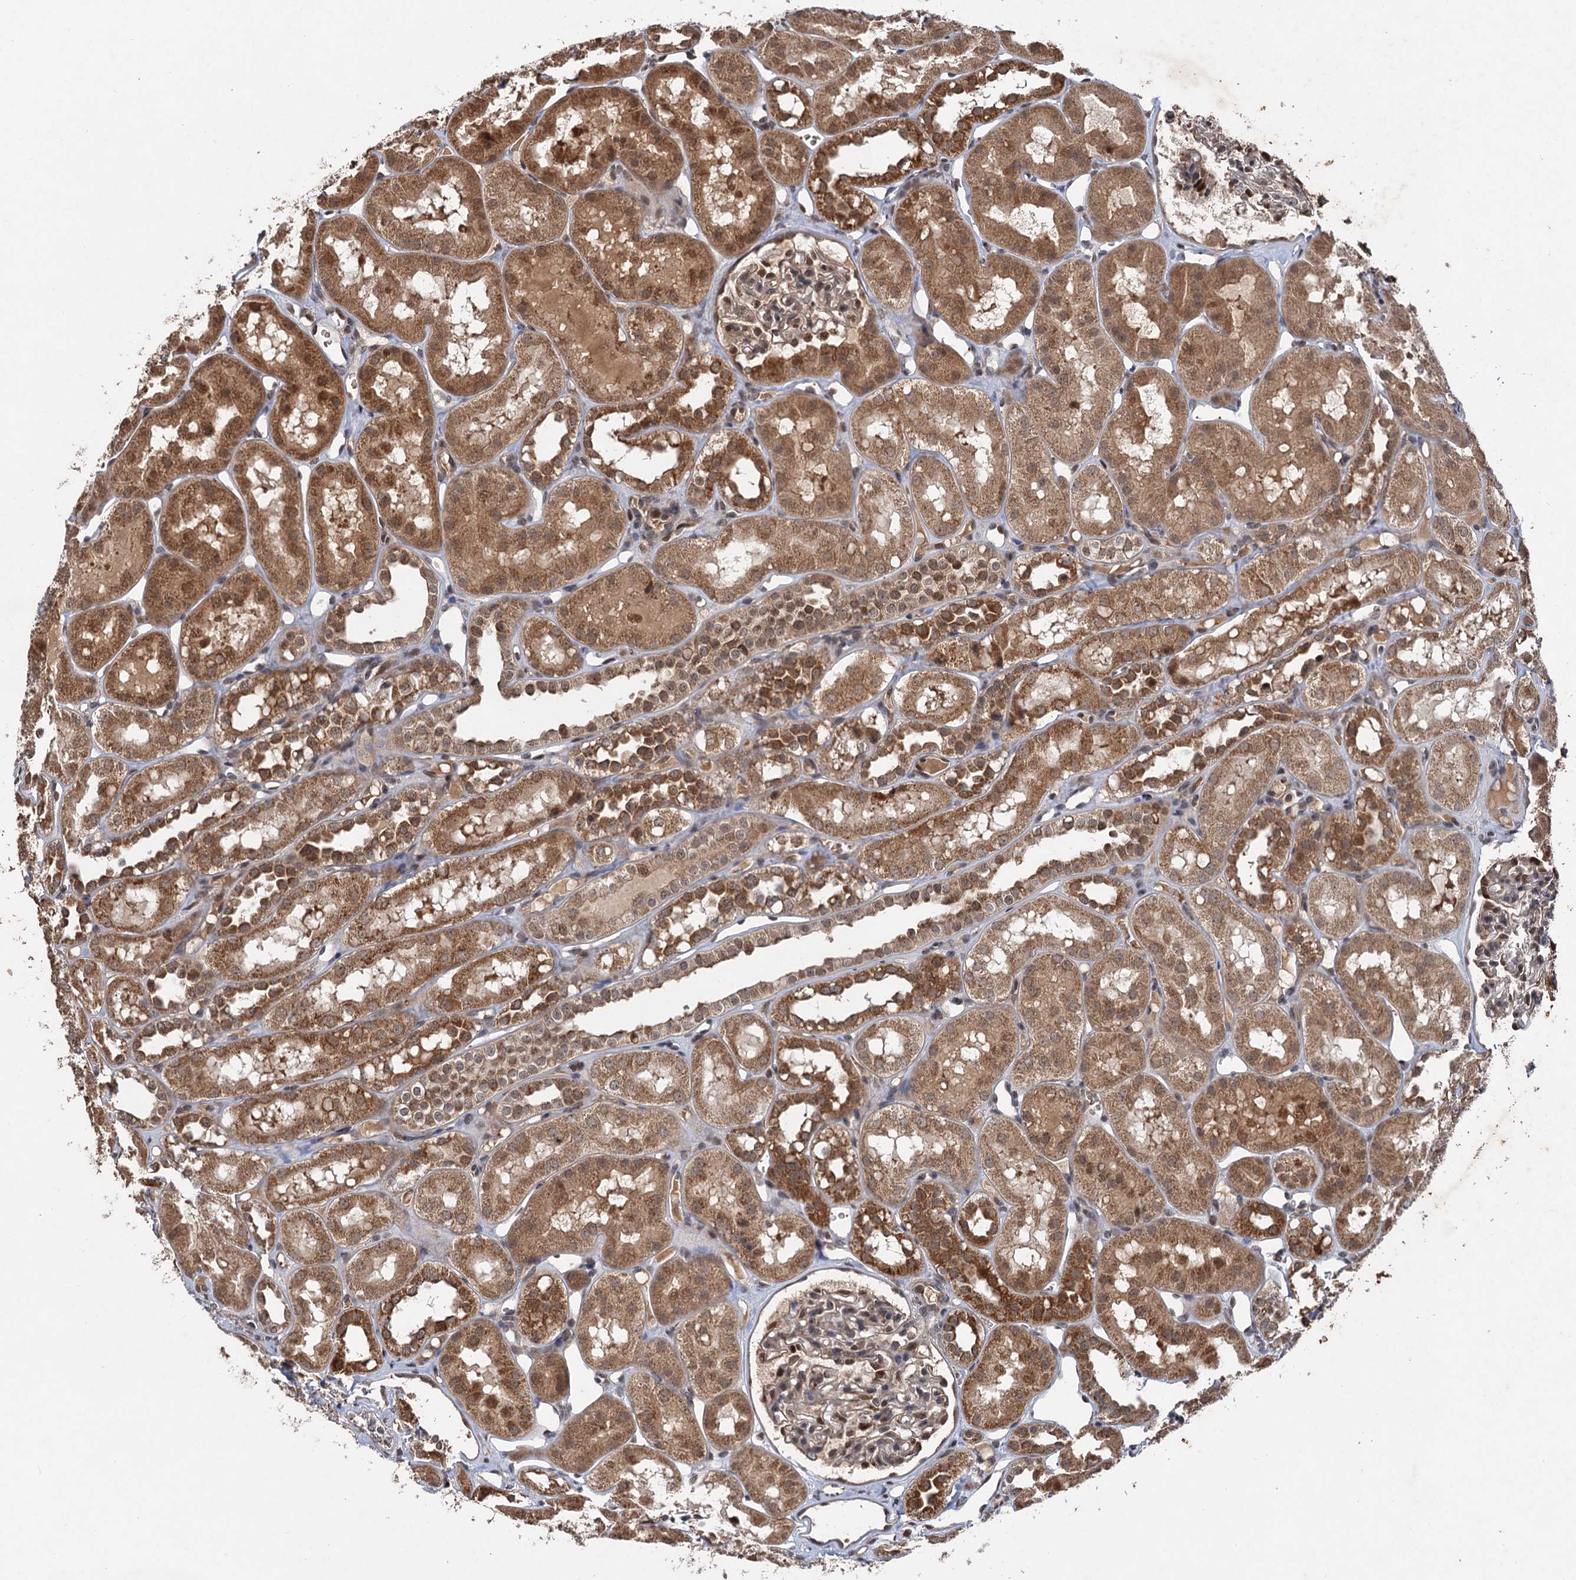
{"staining": {"intensity": "moderate", "quantity": ">75%", "location": "cytoplasmic/membranous,nuclear"}, "tissue": "kidney", "cell_type": "Cells in glomeruli", "image_type": "normal", "snomed": [{"axis": "morphology", "description": "Normal tissue, NOS"}, {"axis": "topography", "description": "Kidney"}], "caption": "Cells in glomeruli show medium levels of moderate cytoplasmic/membranous,nuclear expression in approximately >75% of cells in benign kidney. Using DAB (3,3'-diaminobenzidine) (brown) and hematoxylin (blue) stains, captured at high magnification using brightfield microscopy.", "gene": "REP15", "patient": {"sex": "male", "age": 16}}